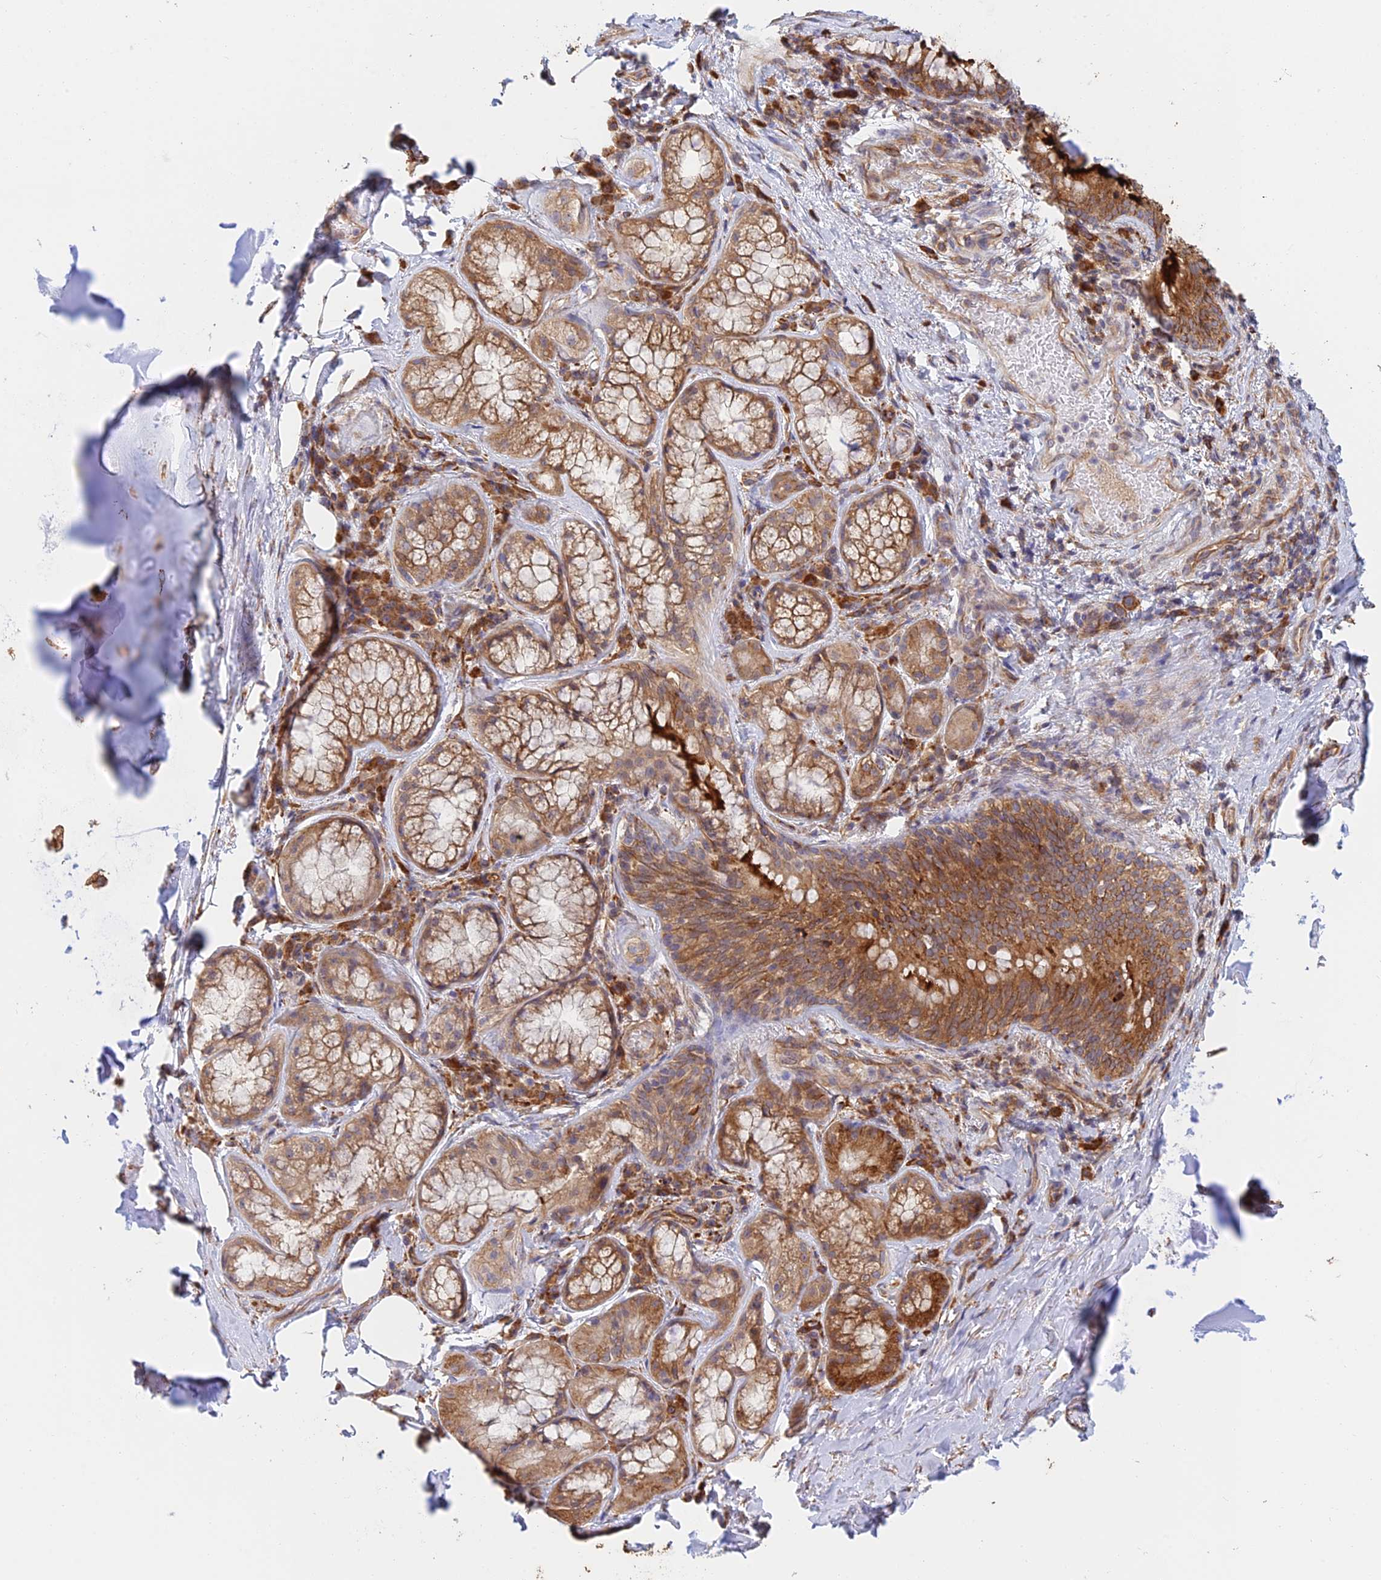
{"staining": {"intensity": "strong", "quantity": ">75%", "location": "cytoplasmic/membranous"}, "tissue": "adipose tissue", "cell_type": "Adipocytes", "image_type": "normal", "snomed": [{"axis": "morphology", "description": "Normal tissue, NOS"}, {"axis": "topography", "description": "Lymph node"}, {"axis": "topography", "description": "Cartilage tissue"}, {"axis": "topography", "description": "Bronchus"}], "caption": "Normal adipose tissue was stained to show a protein in brown. There is high levels of strong cytoplasmic/membranous positivity in about >75% of adipocytes.", "gene": "WBP11", "patient": {"sex": "male", "age": 63}}